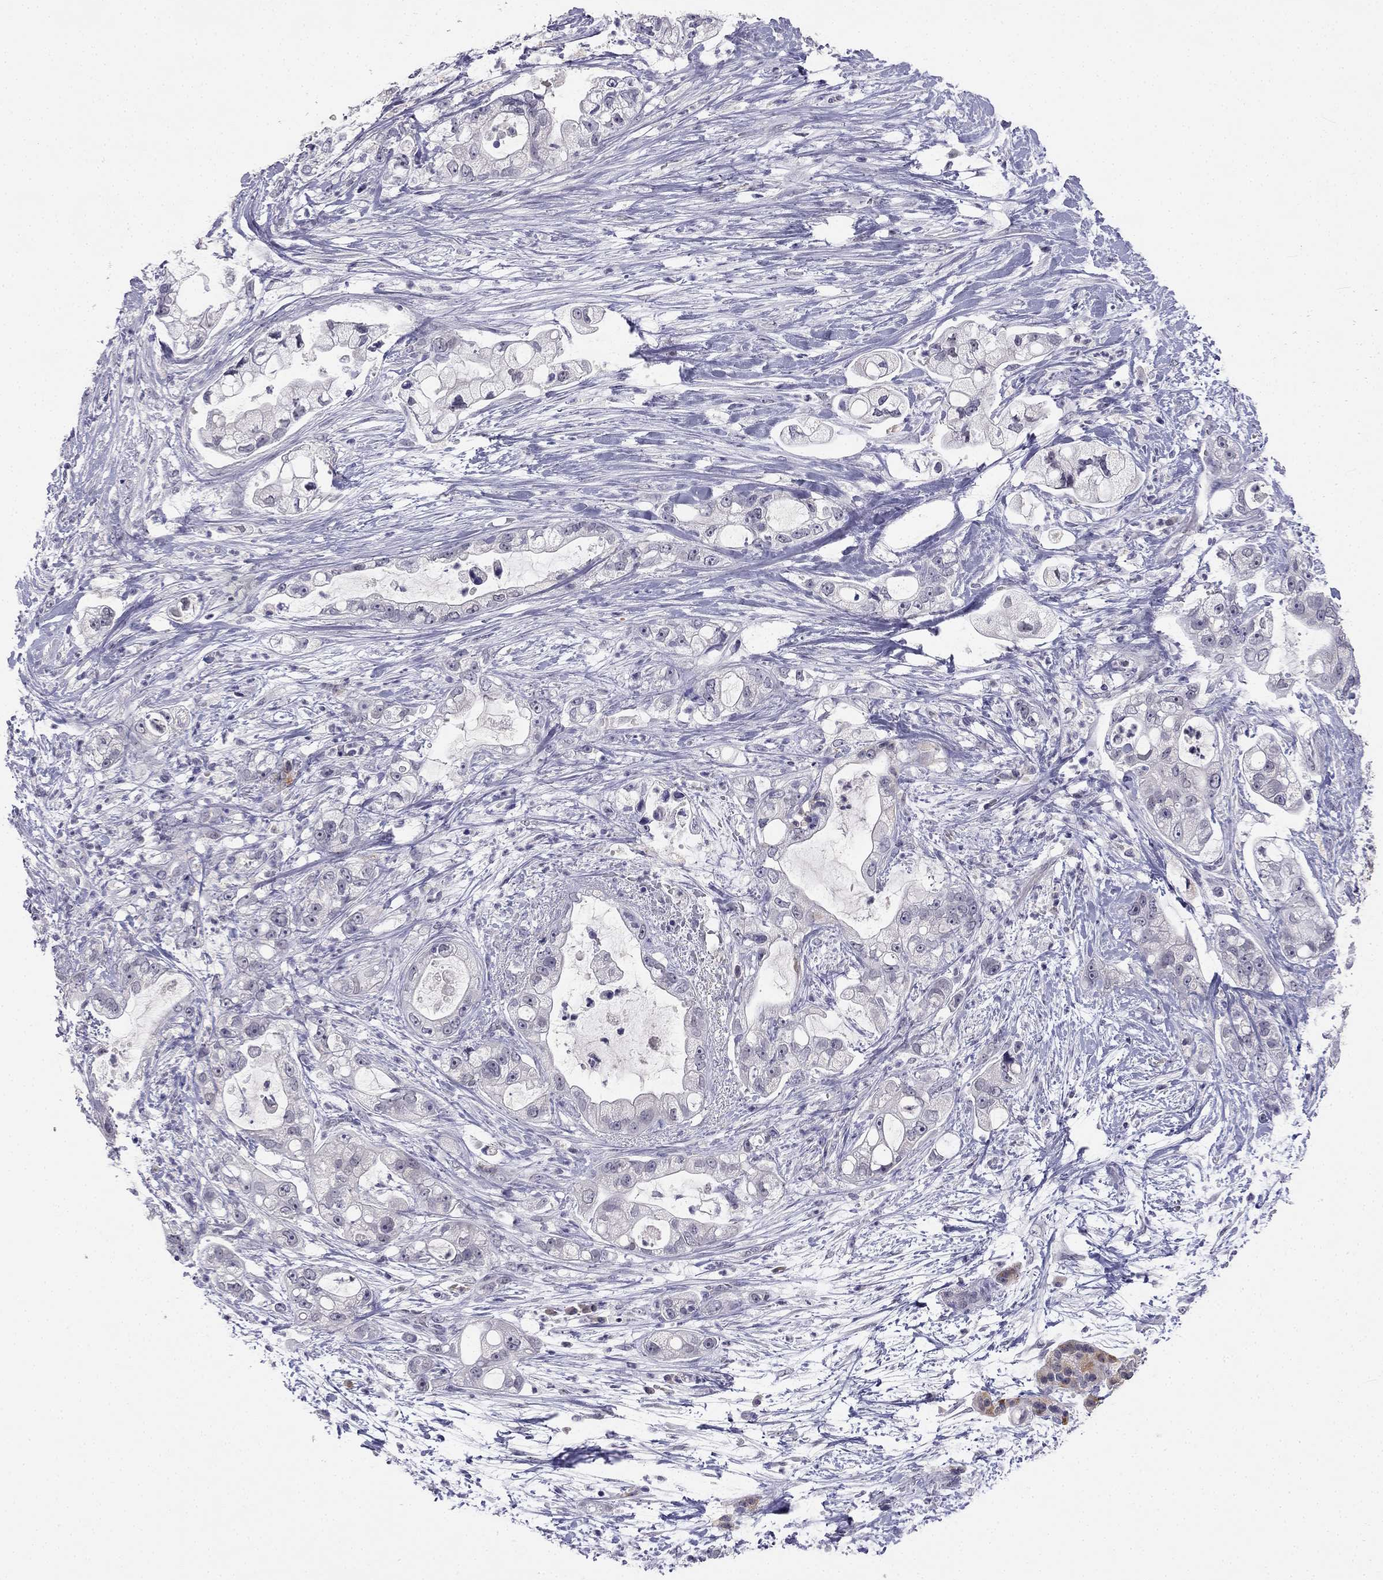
{"staining": {"intensity": "negative", "quantity": "none", "location": "none"}, "tissue": "pancreatic cancer", "cell_type": "Tumor cells", "image_type": "cancer", "snomed": [{"axis": "morphology", "description": "Adenocarcinoma, NOS"}, {"axis": "topography", "description": "Pancreas"}], "caption": "Tumor cells show no significant positivity in adenocarcinoma (pancreatic). The staining is performed using DAB brown chromogen with nuclei counter-stained in using hematoxylin.", "gene": "C16orf89", "patient": {"sex": "female", "age": 69}}